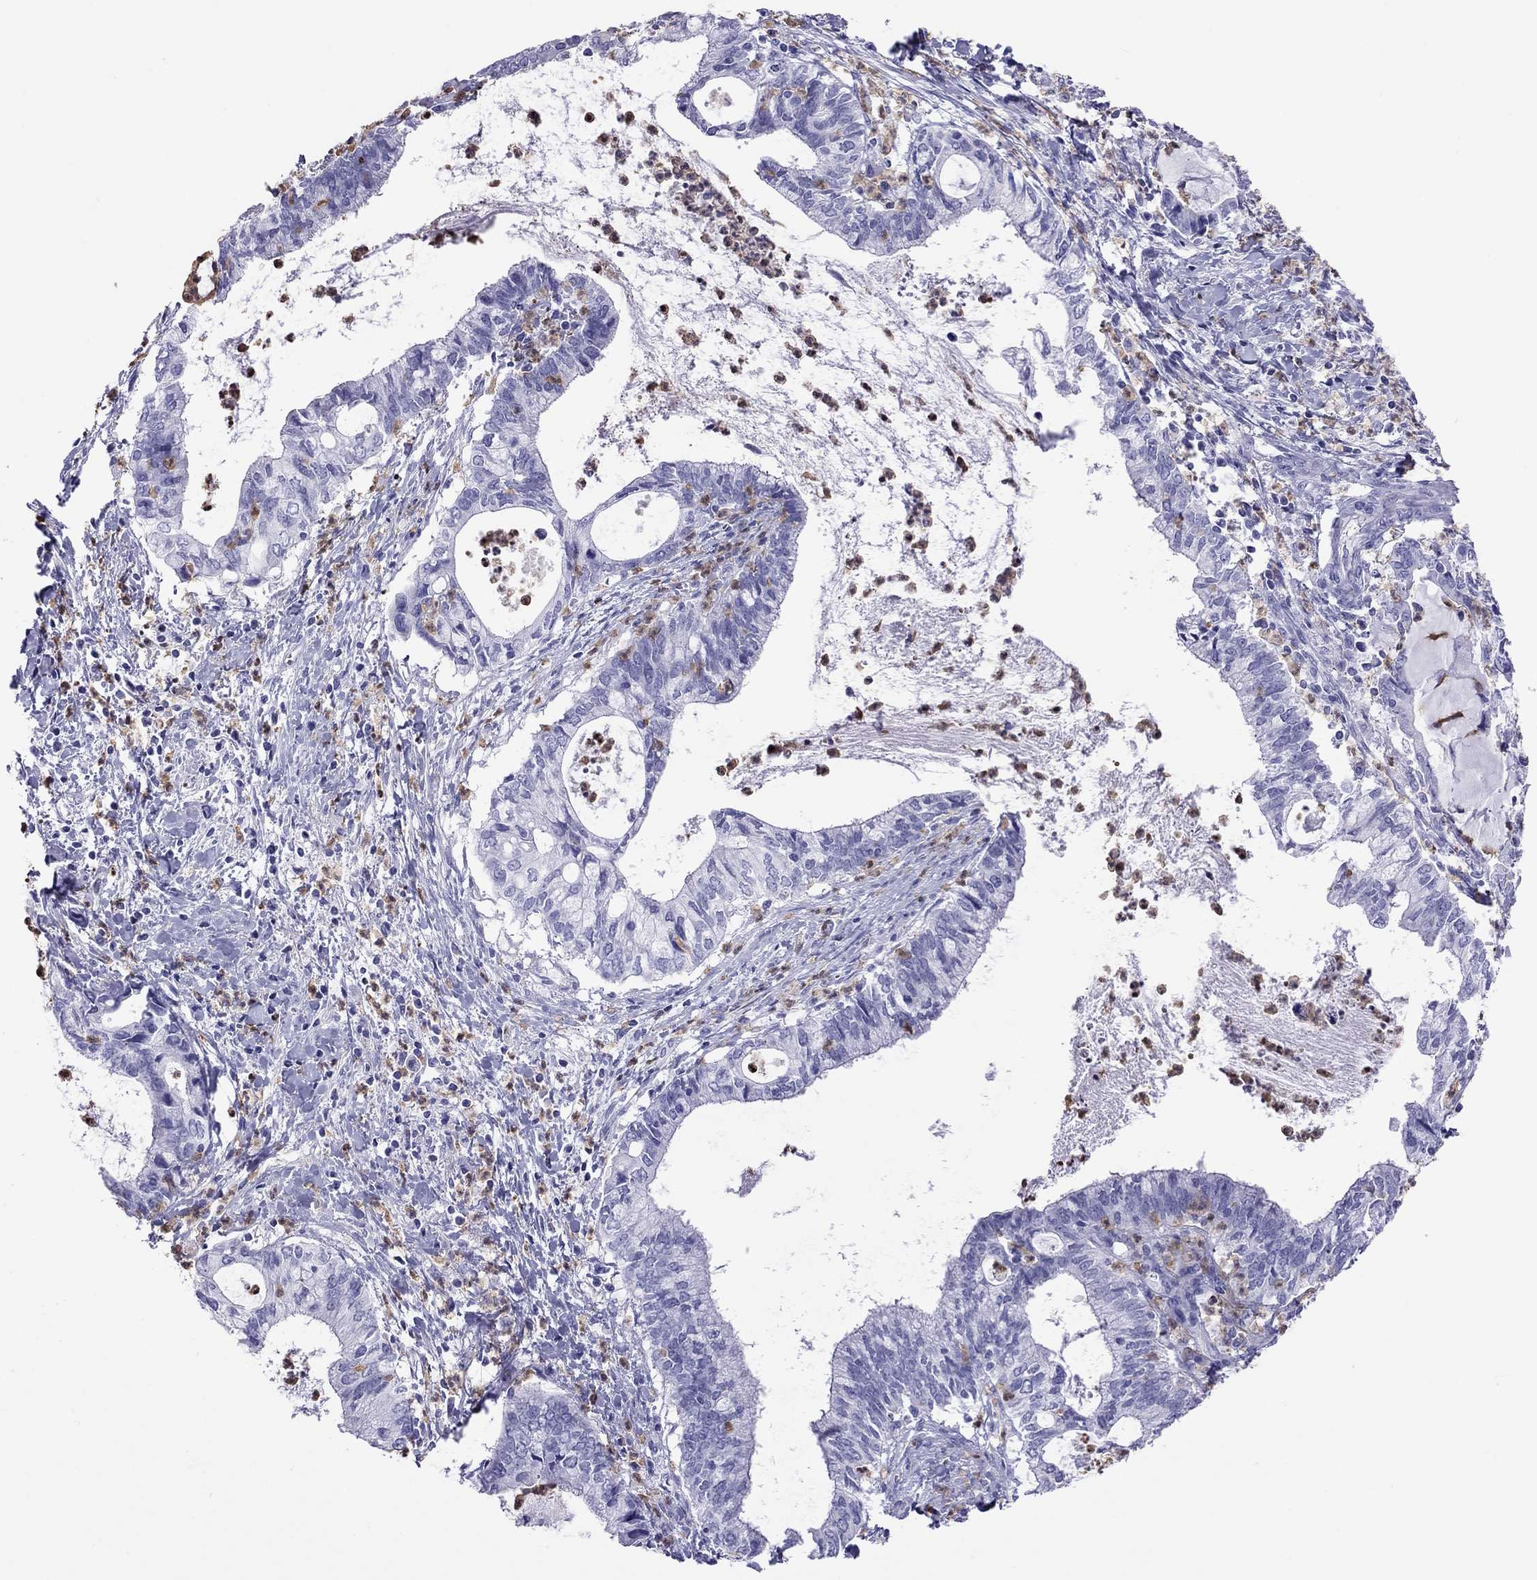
{"staining": {"intensity": "negative", "quantity": "none", "location": "none"}, "tissue": "cervical cancer", "cell_type": "Tumor cells", "image_type": "cancer", "snomed": [{"axis": "morphology", "description": "Adenocarcinoma, NOS"}, {"axis": "topography", "description": "Cervix"}], "caption": "Image shows no significant protein staining in tumor cells of cervical adenocarcinoma. Nuclei are stained in blue.", "gene": "SLAMF1", "patient": {"sex": "female", "age": 42}}